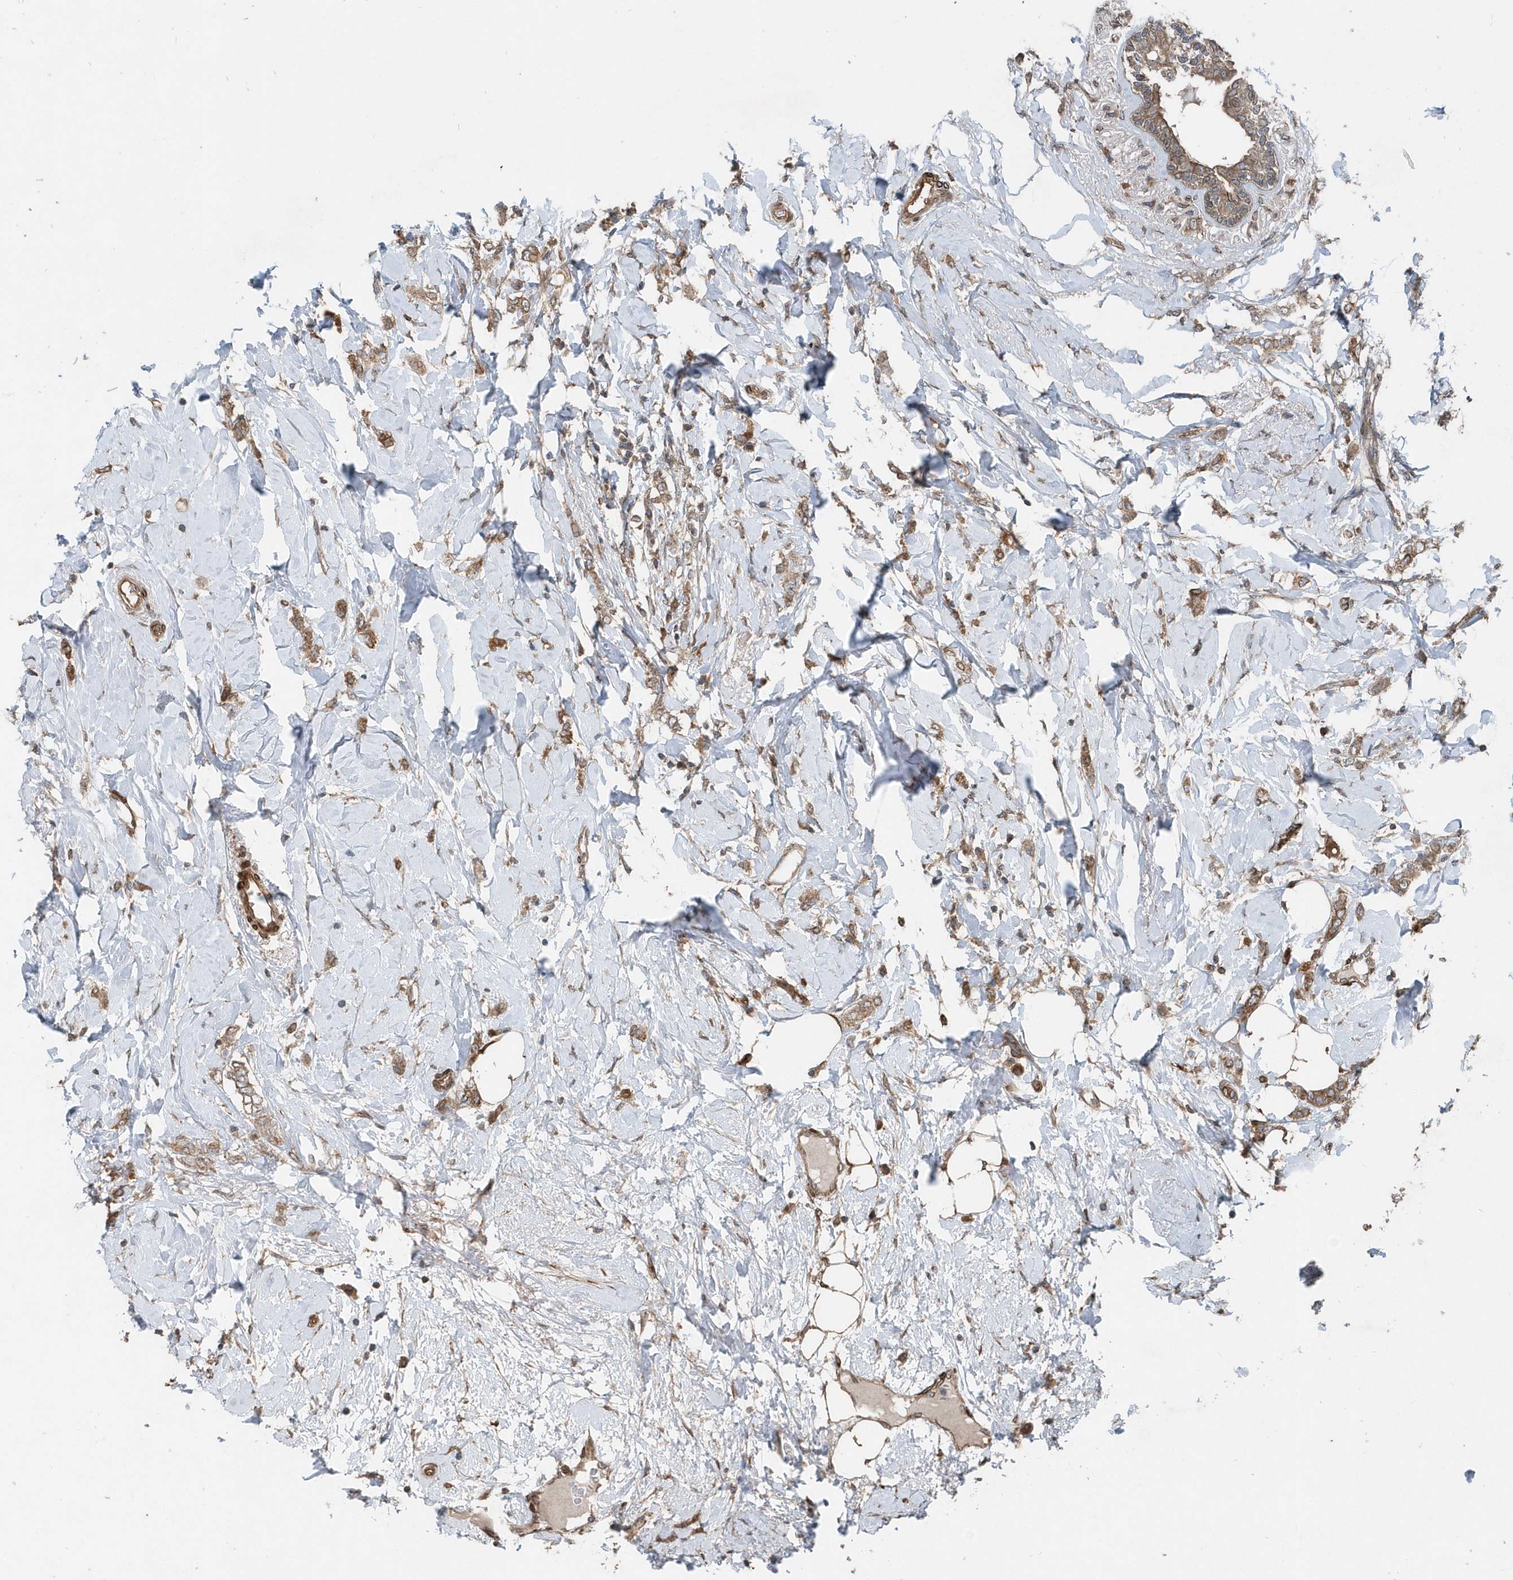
{"staining": {"intensity": "moderate", "quantity": ">75%", "location": "cytoplasmic/membranous"}, "tissue": "breast cancer", "cell_type": "Tumor cells", "image_type": "cancer", "snomed": [{"axis": "morphology", "description": "Normal tissue, NOS"}, {"axis": "morphology", "description": "Lobular carcinoma"}, {"axis": "topography", "description": "Breast"}], "caption": "Breast lobular carcinoma tissue displays moderate cytoplasmic/membranous expression in about >75% of tumor cells, visualized by immunohistochemistry. (Brightfield microscopy of DAB IHC at high magnification).", "gene": "MCC", "patient": {"sex": "female", "age": 47}}